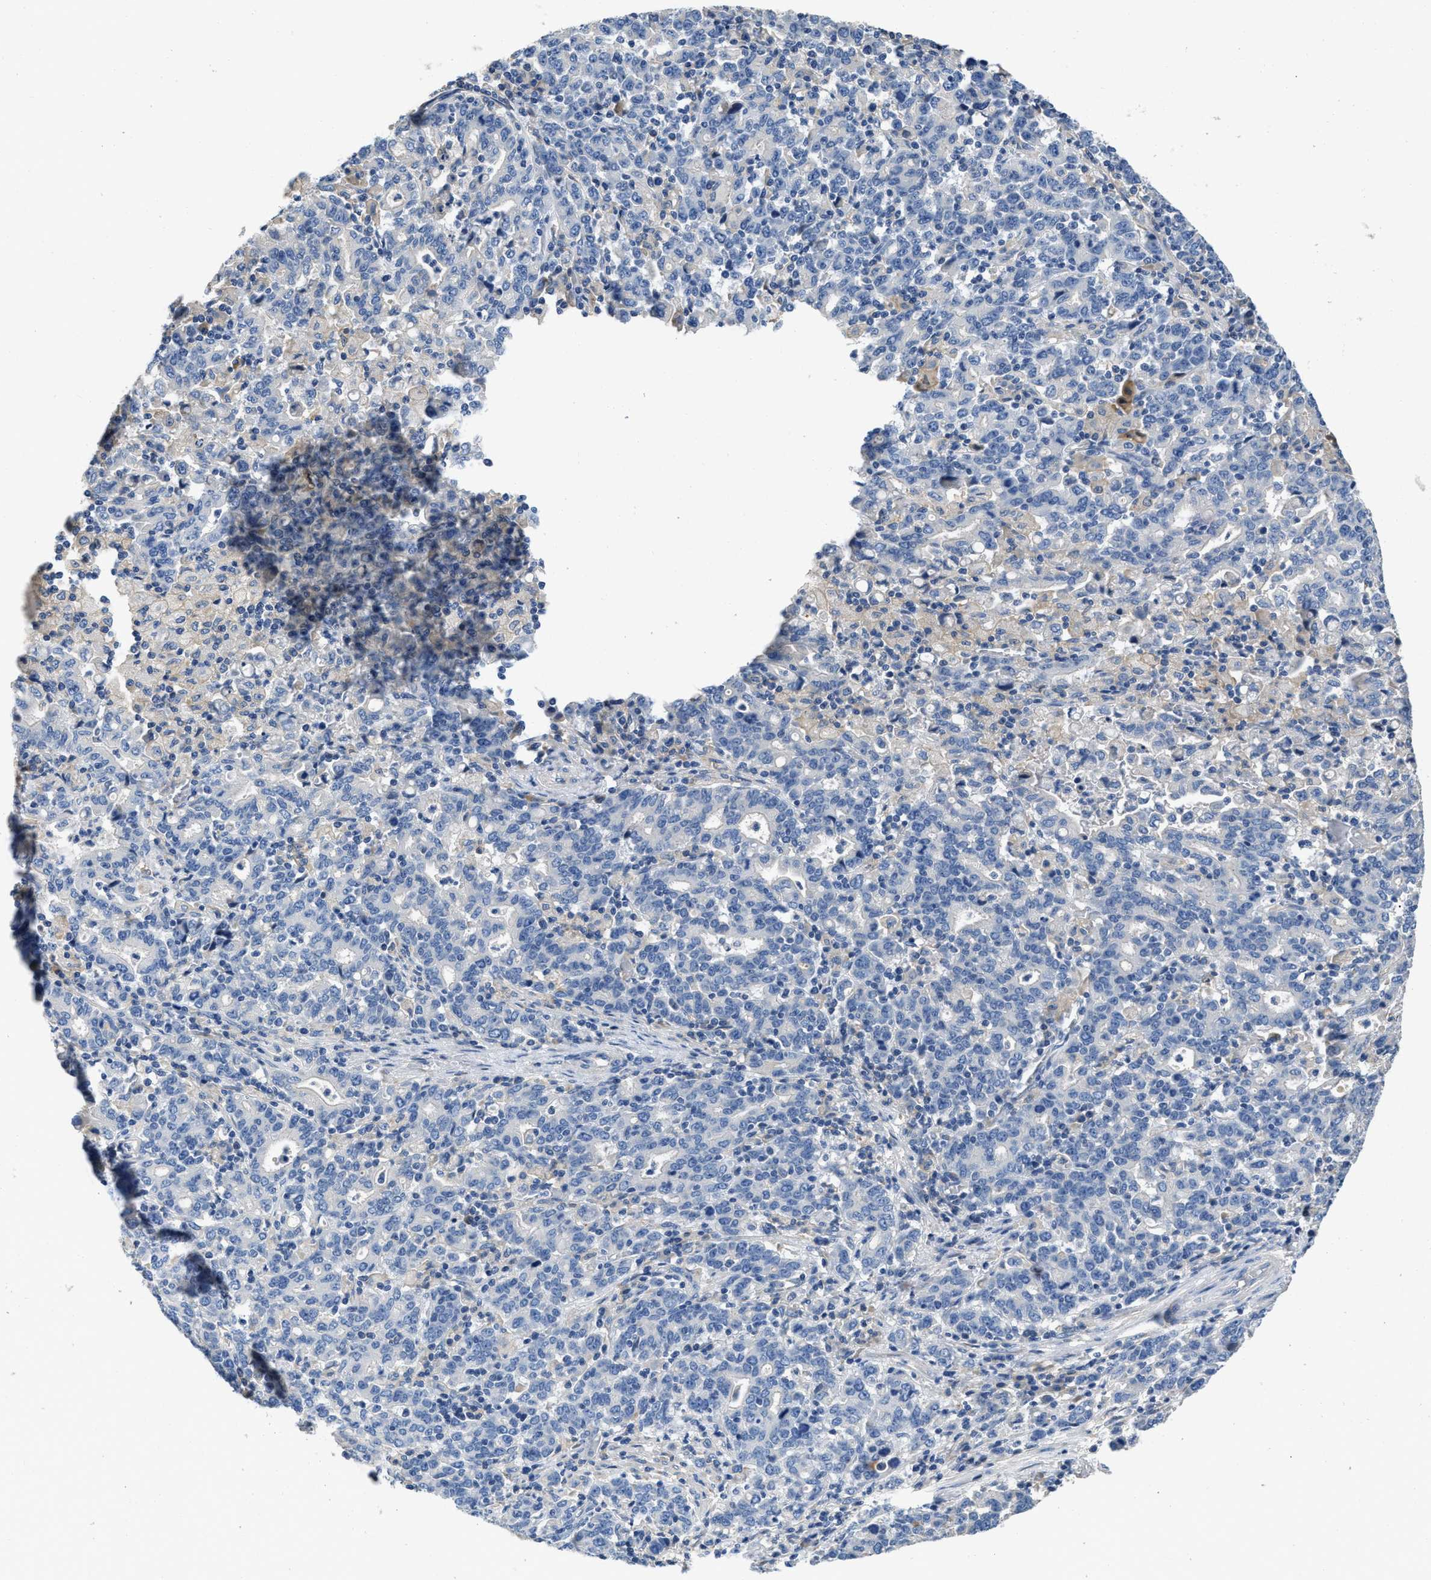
{"staining": {"intensity": "negative", "quantity": "none", "location": "none"}, "tissue": "stomach cancer", "cell_type": "Tumor cells", "image_type": "cancer", "snomed": [{"axis": "morphology", "description": "Adenocarcinoma, NOS"}, {"axis": "topography", "description": "Stomach, upper"}], "caption": "This is an IHC photomicrograph of adenocarcinoma (stomach). There is no expression in tumor cells.", "gene": "C1S", "patient": {"sex": "male", "age": 69}}